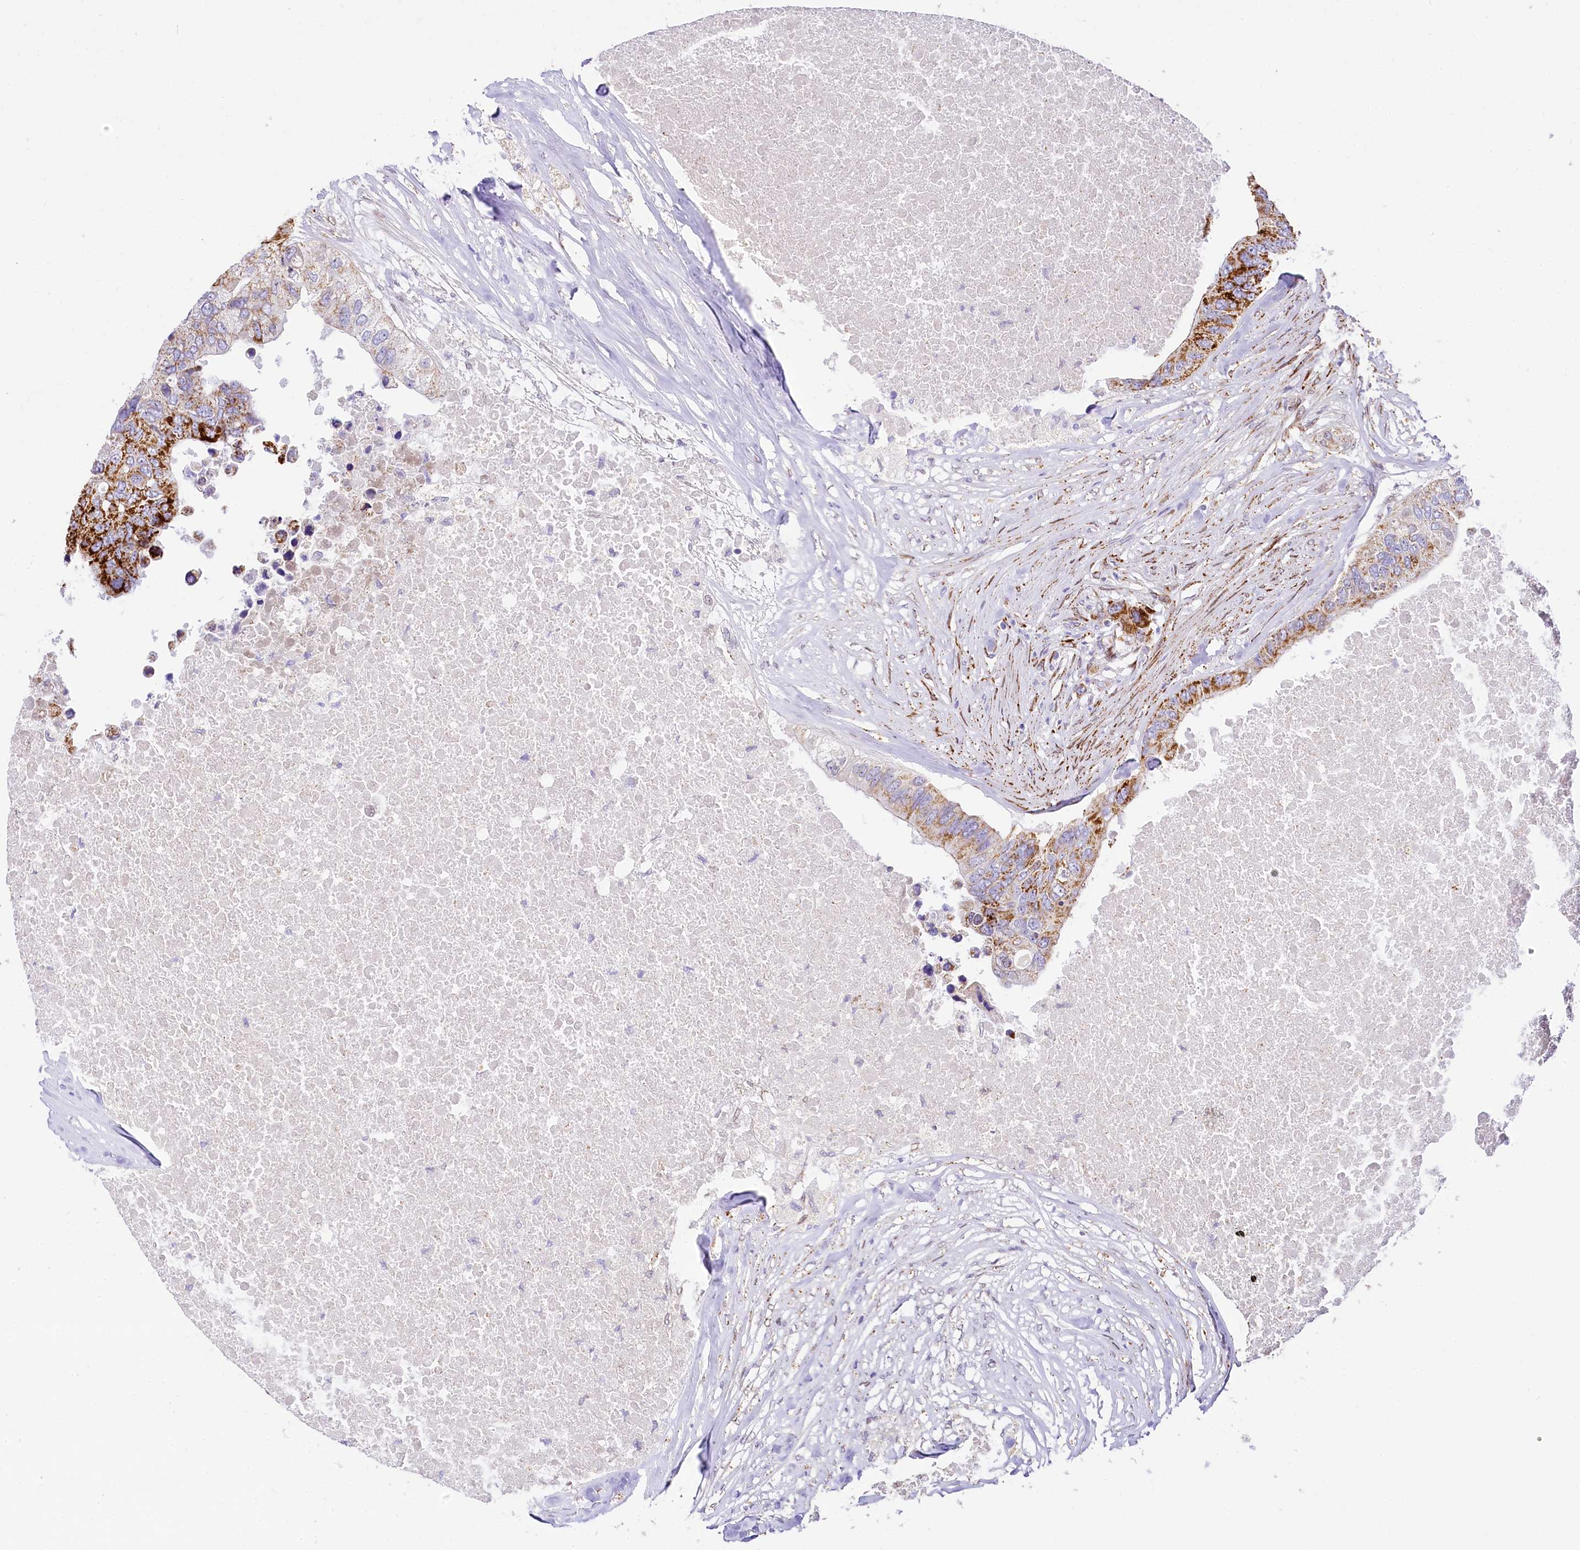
{"staining": {"intensity": "strong", "quantity": ">75%", "location": "cytoplasmic/membranous"}, "tissue": "colorectal cancer", "cell_type": "Tumor cells", "image_type": "cancer", "snomed": [{"axis": "morphology", "description": "Adenocarcinoma, NOS"}, {"axis": "topography", "description": "Colon"}], "caption": "Immunohistochemistry staining of colorectal adenocarcinoma, which shows high levels of strong cytoplasmic/membranous staining in about >75% of tumor cells indicating strong cytoplasmic/membranous protein positivity. The staining was performed using DAB (3,3'-diaminobenzidine) (brown) for protein detection and nuclei were counterstained in hematoxylin (blue).", "gene": "PPIP5K2", "patient": {"sex": "male", "age": 71}}